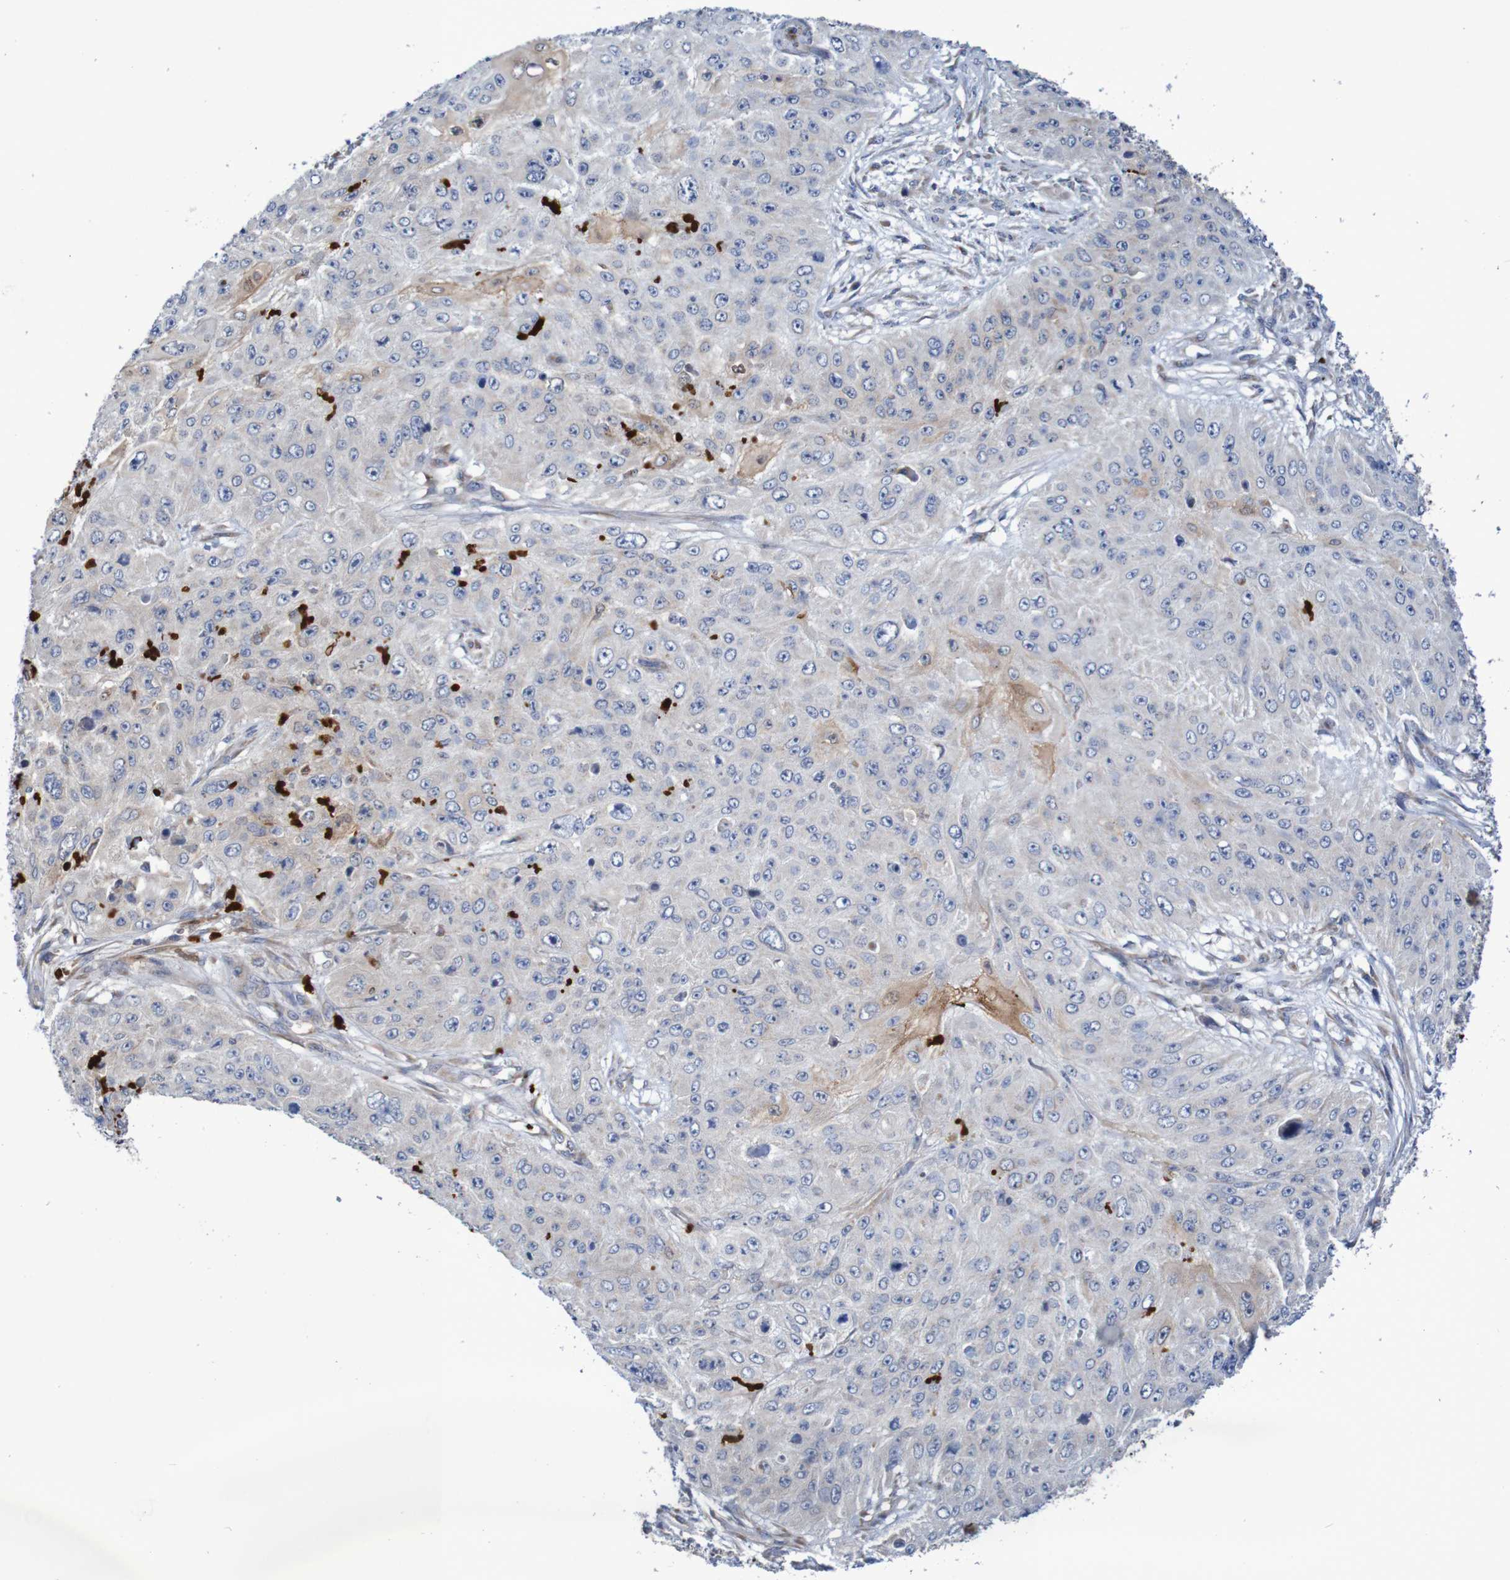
{"staining": {"intensity": "moderate", "quantity": "<25%", "location": "cytoplasmic/membranous,nuclear"}, "tissue": "skin cancer", "cell_type": "Tumor cells", "image_type": "cancer", "snomed": [{"axis": "morphology", "description": "Squamous cell carcinoma, NOS"}, {"axis": "topography", "description": "Skin"}], "caption": "High-power microscopy captured an IHC photomicrograph of skin cancer, revealing moderate cytoplasmic/membranous and nuclear expression in approximately <25% of tumor cells.", "gene": "PARP4", "patient": {"sex": "female", "age": 80}}